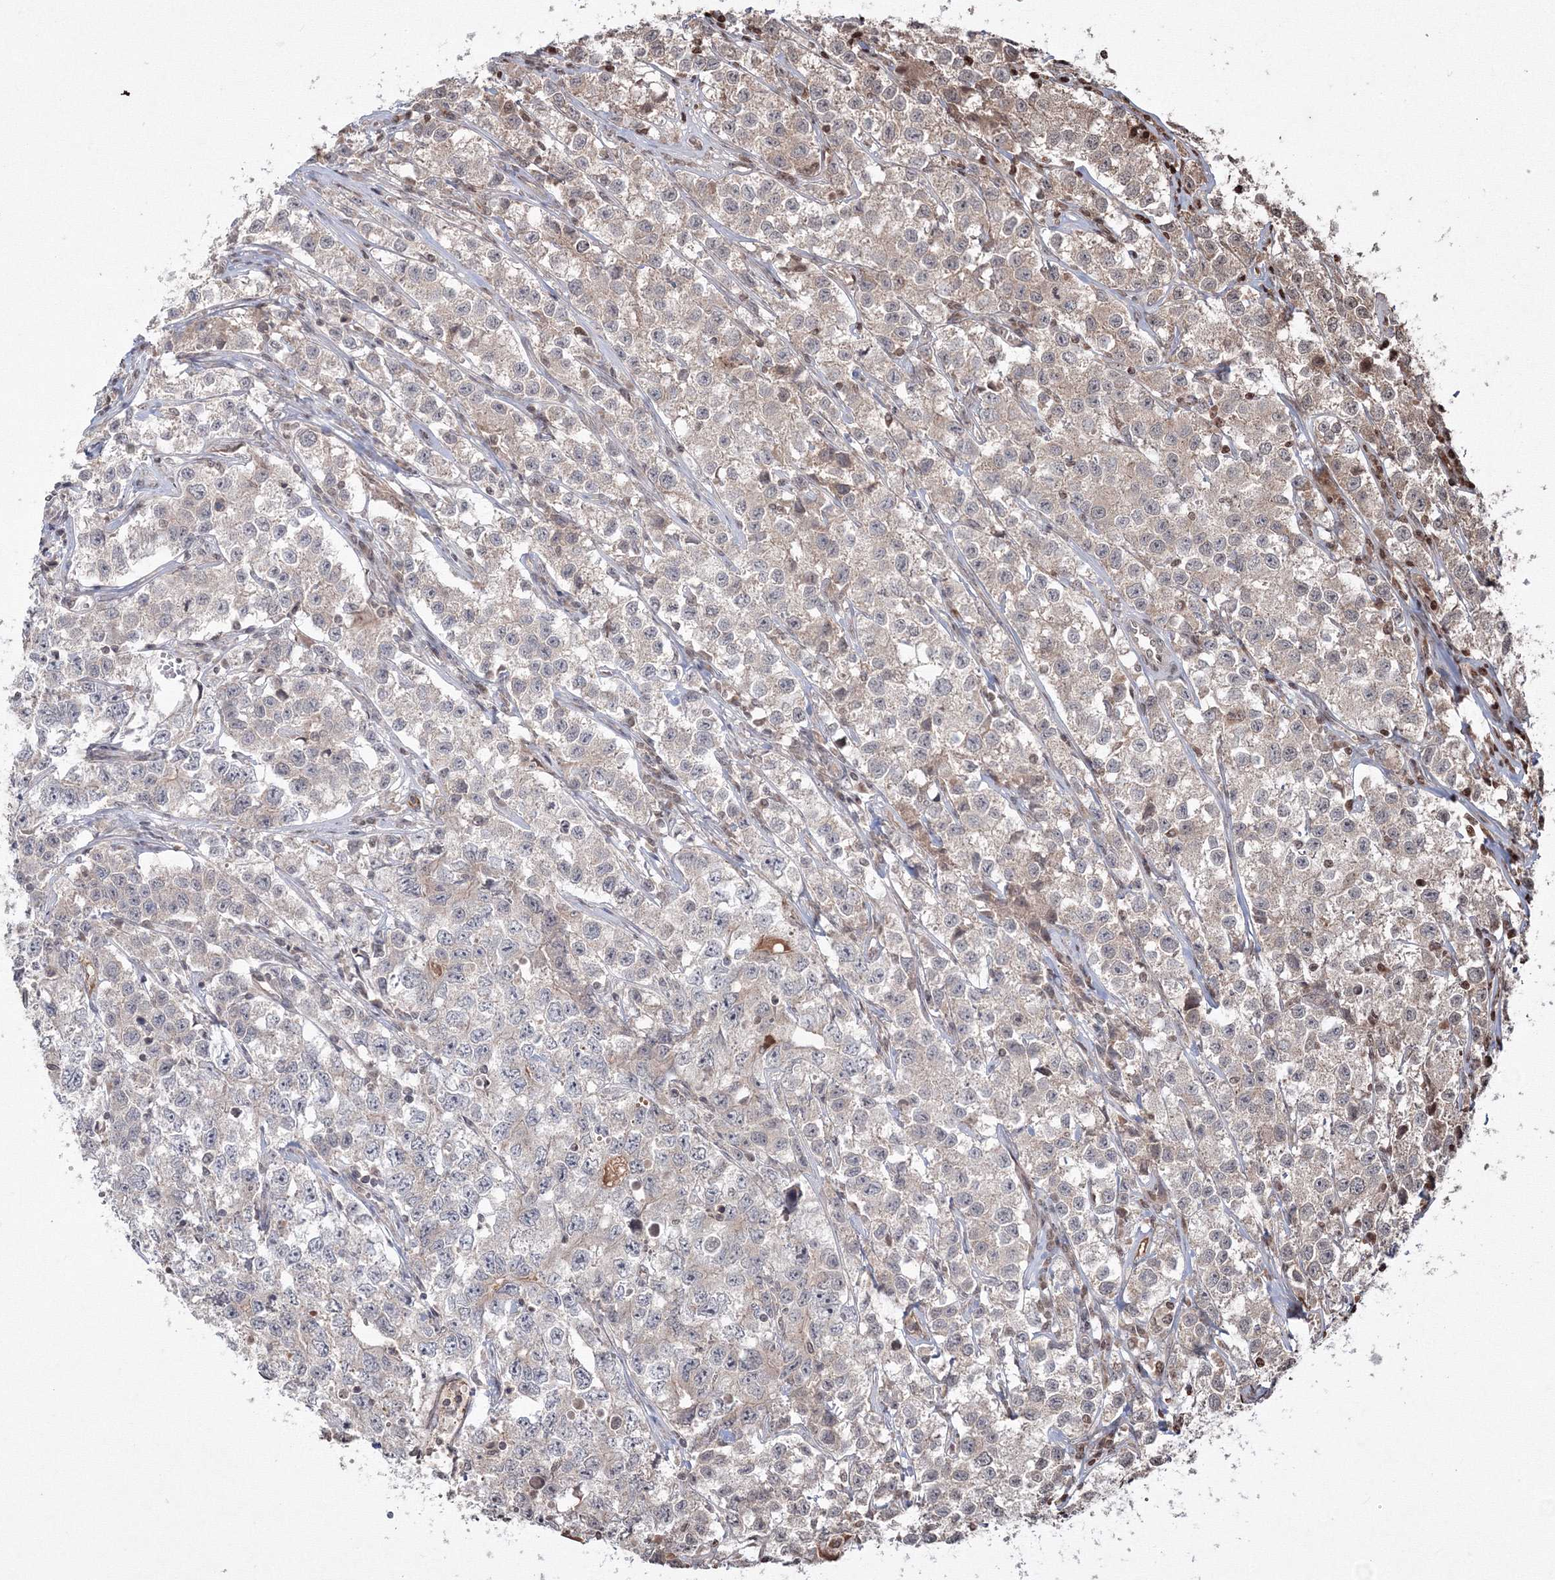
{"staining": {"intensity": "weak", "quantity": "25%-75%", "location": "cytoplasmic/membranous"}, "tissue": "testis cancer", "cell_type": "Tumor cells", "image_type": "cancer", "snomed": [{"axis": "morphology", "description": "Seminoma, NOS"}, {"axis": "morphology", "description": "Carcinoma, Embryonal, NOS"}, {"axis": "topography", "description": "Testis"}], "caption": "High-magnification brightfield microscopy of testis cancer (embryonal carcinoma) stained with DAB (3,3'-diaminobenzidine) (brown) and counterstained with hematoxylin (blue). tumor cells exhibit weak cytoplasmic/membranous staining is present in about25%-75% of cells. The protein of interest is stained brown, and the nuclei are stained in blue (DAB IHC with brightfield microscopy, high magnification).", "gene": "PEX13", "patient": {"sex": "male", "age": 43}}